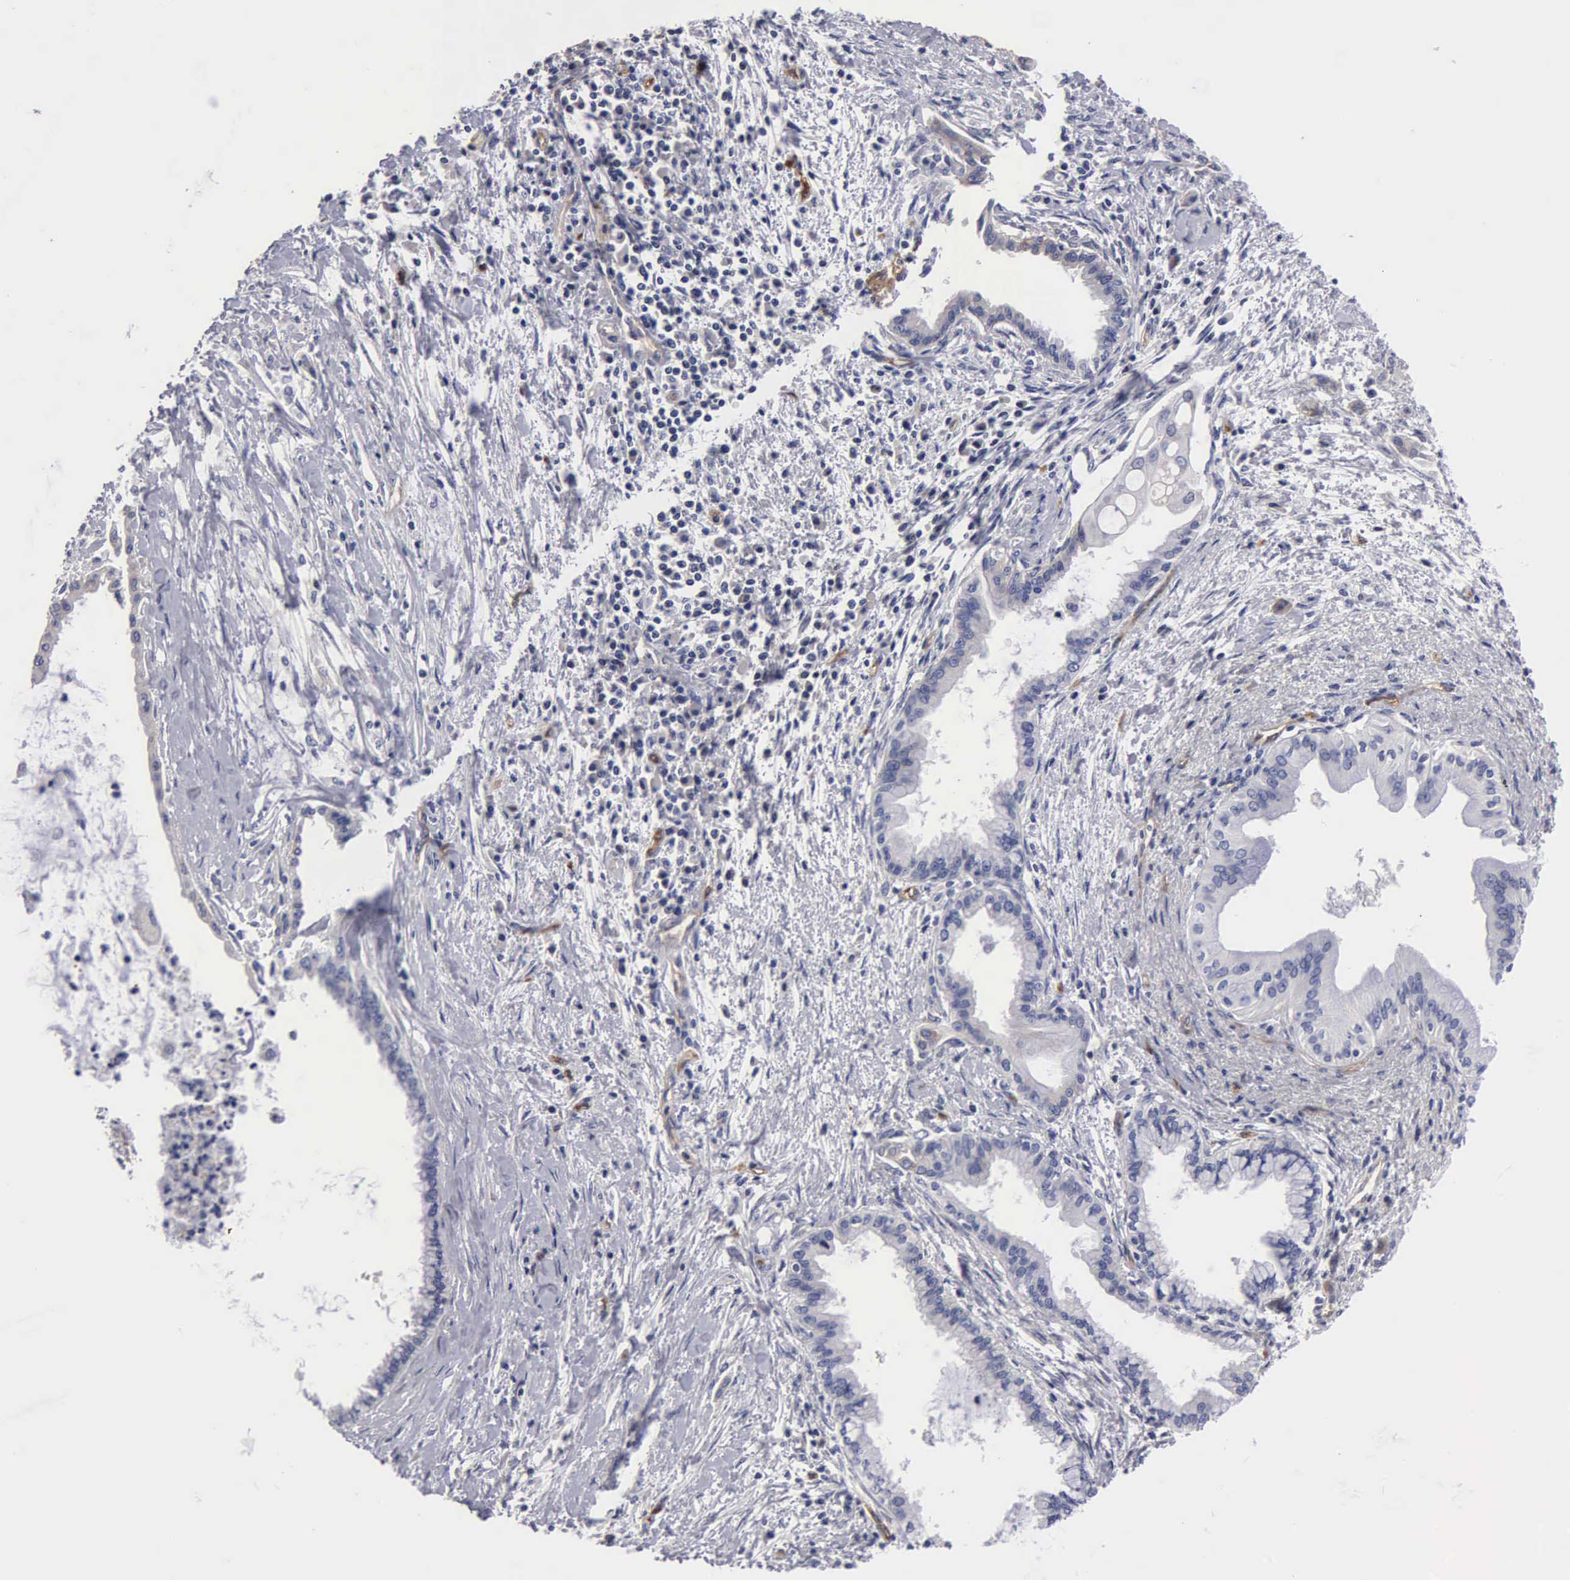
{"staining": {"intensity": "weak", "quantity": "<25%", "location": "cytoplasmic/membranous"}, "tissue": "pancreatic cancer", "cell_type": "Tumor cells", "image_type": "cancer", "snomed": [{"axis": "morphology", "description": "Adenocarcinoma, NOS"}, {"axis": "topography", "description": "Pancreas"}], "caption": "An immunohistochemistry micrograph of pancreatic cancer (adenocarcinoma) is shown. There is no staining in tumor cells of pancreatic cancer (adenocarcinoma).", "gene": "RDX", "patient": {"sex": "female", "age": 64}}